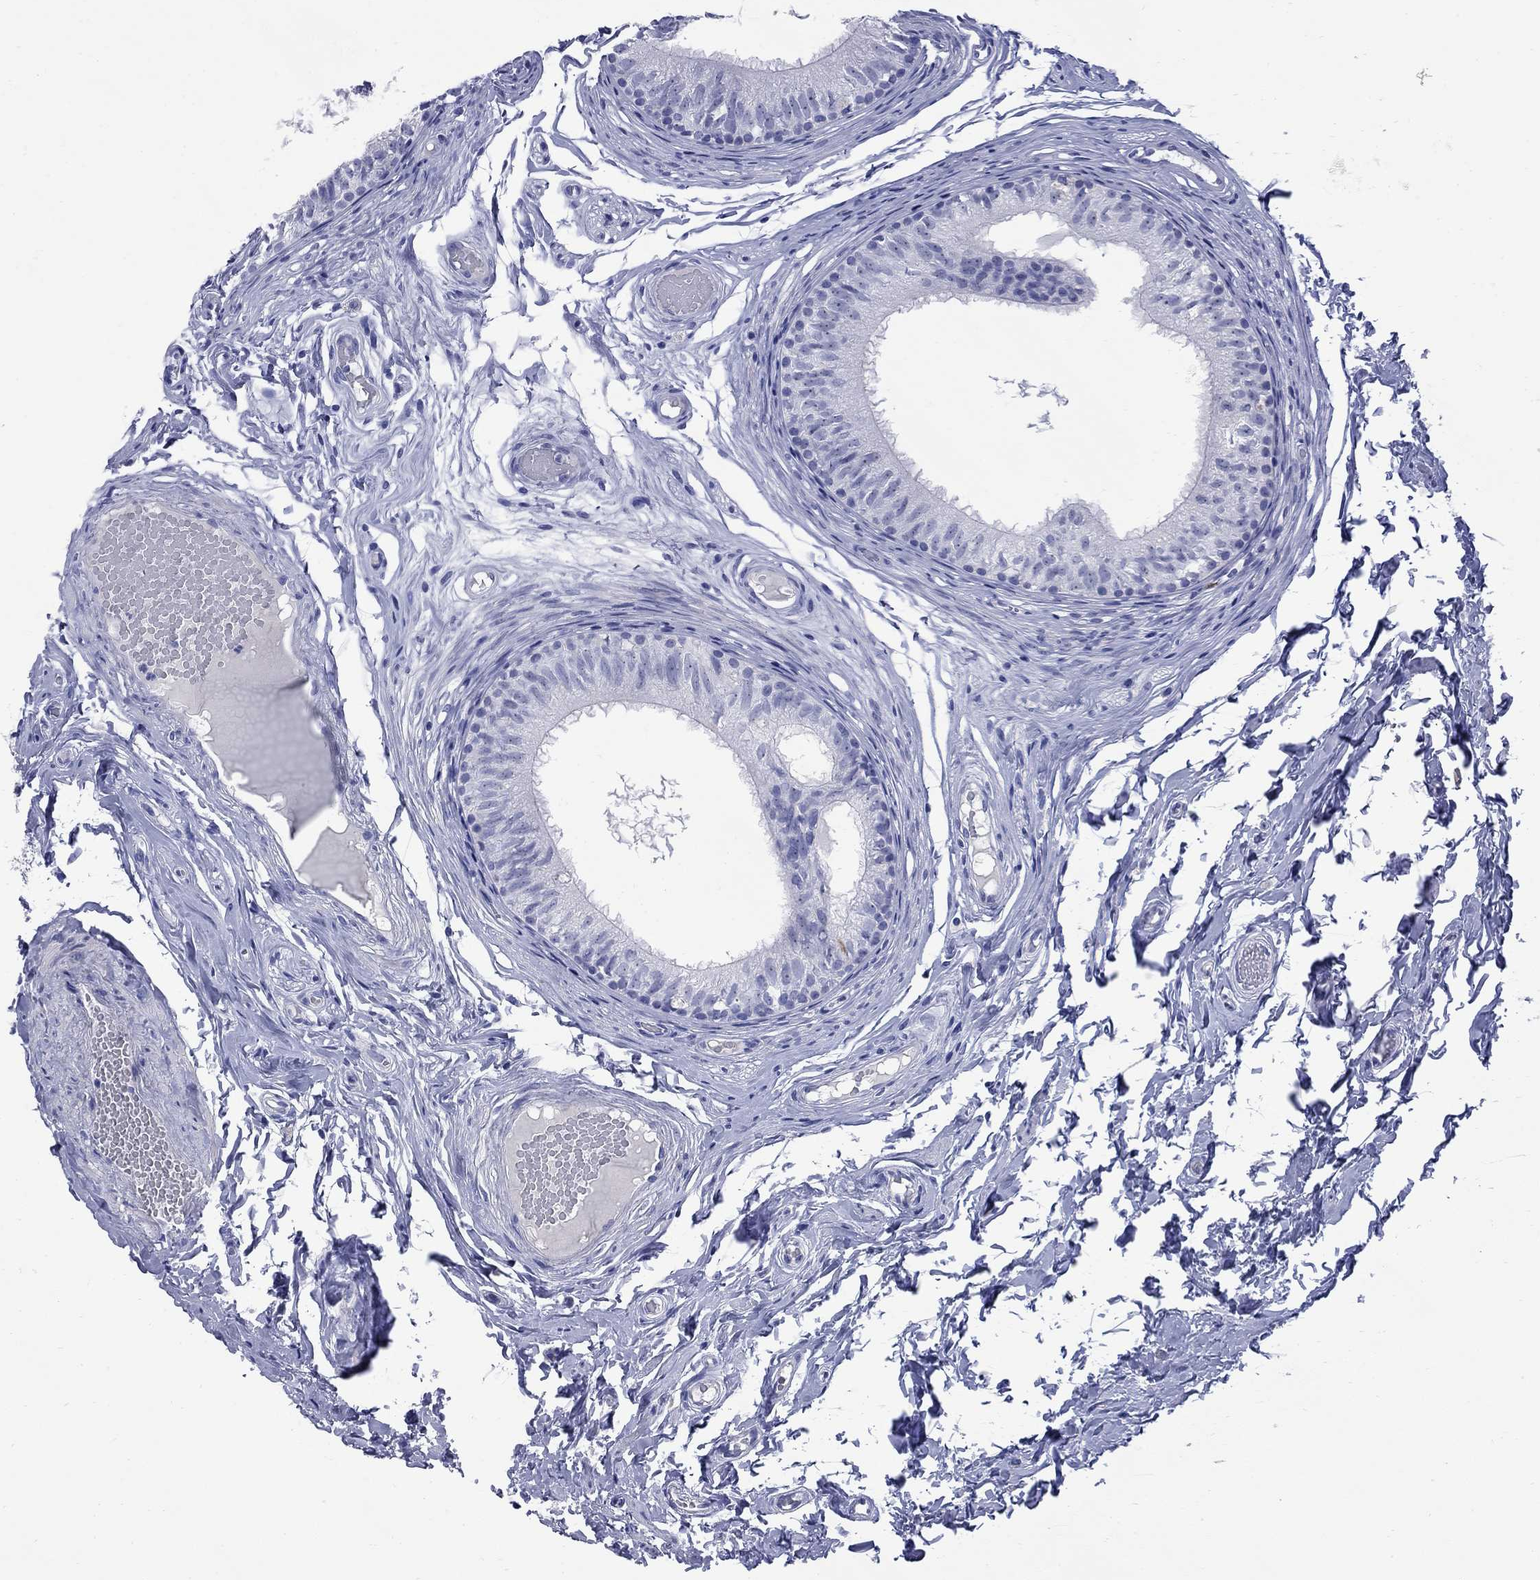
{"staining": {"intensity": "negative", "quantity": "none", "location": "none"}, "tissue": "epididymis", "cell_type": "Glandular cells", "image_type": "normal", "snomed": [{"axis": "morphology", "description": "Normal tissue, NOS"}, {"axis": "topography", "description": "Epididymis"}], "caption": "This is an immunohistochemistry (IHC) photomicrograph of normal human epididymis. There is no staining in glandular cells.", "gene": "TACC3", "patient": {"sex": "male", "age": 29}}